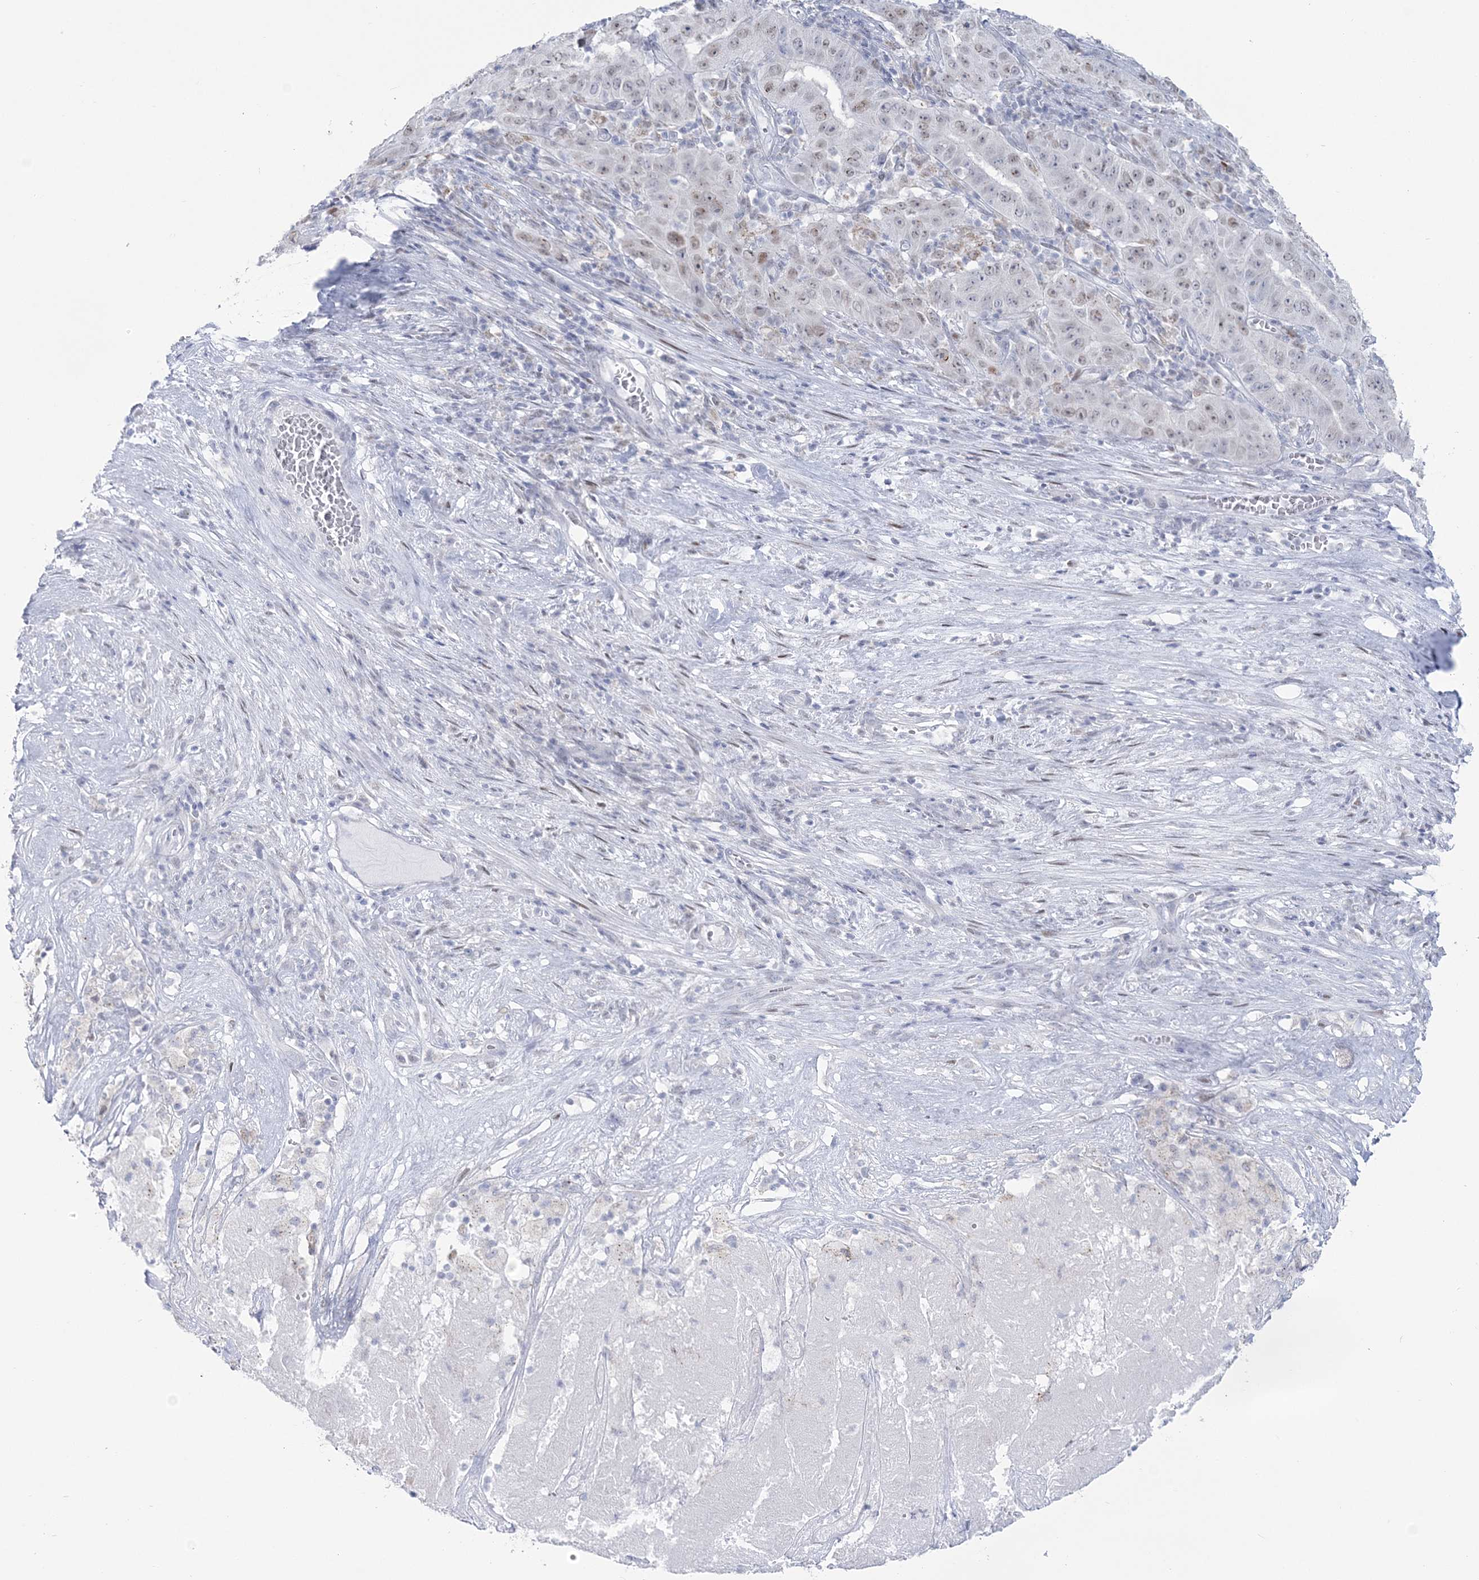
{"staining": {"intensity": "weak", "quantity": ">75%", "location": "nuclear"}, "tissue": "pancreatic cancer", "cell_type": "Tumor cells", "image_type": "cancer", "snomed": [{"axis": "morphology", "description": "Adenocarcinoma, NOS"}, {"axis": "topography", "description": "Pancreas"}], "caption": "Immunohistochemistry (DAB) staining of pancreatic adenocarcinoma shows weak nuclear protein staining in approximately >75% of tumor cells. Using DAB (brown) and hematoxylin (blue) stains, captured at high magnification using brightfield microscopy.", "gene": "ZNF843", "patient": {"sex": "male", "age": 63}}